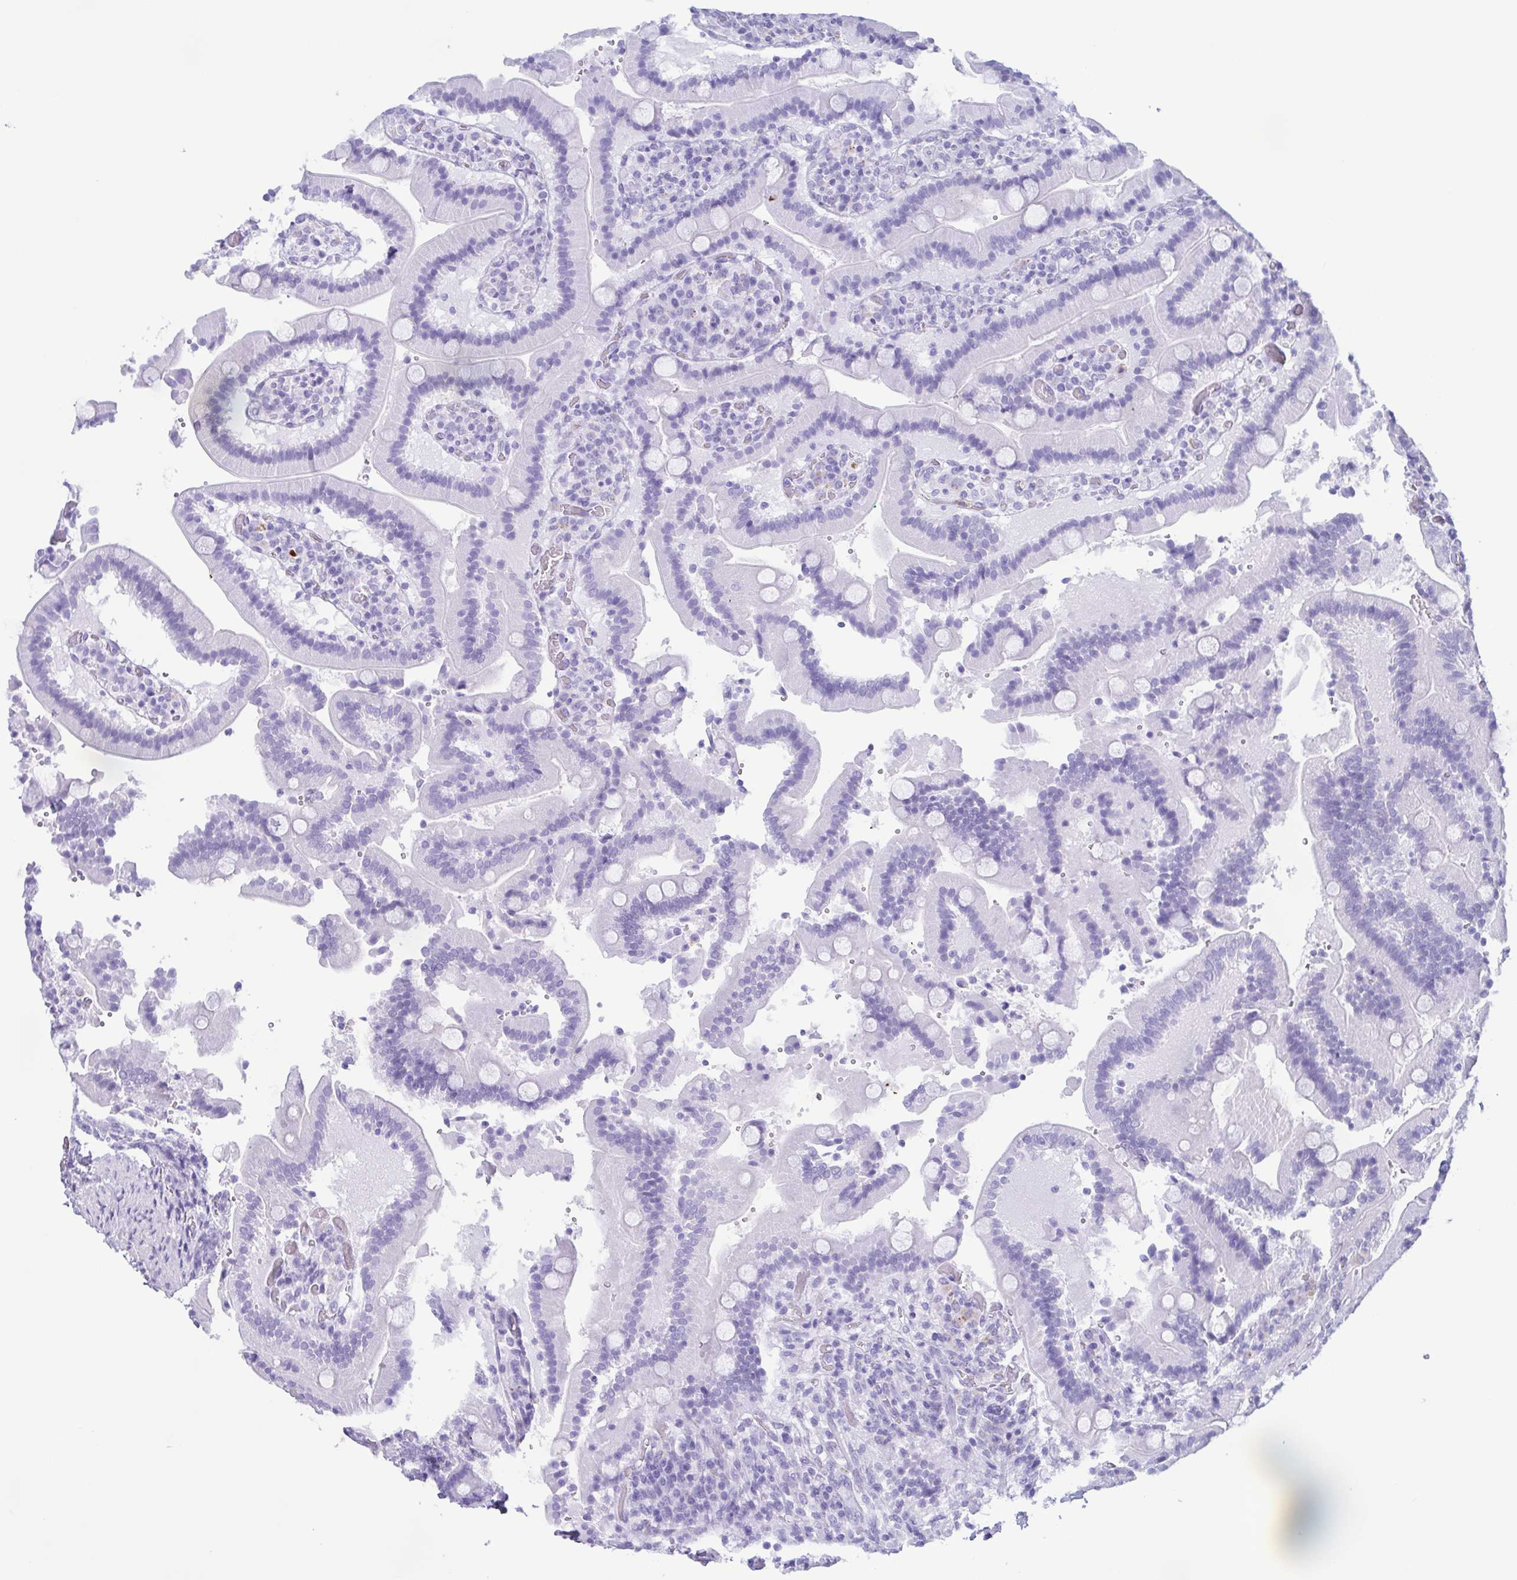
{"staining": {"intensity": "negative", "quantity": "none", "location": "none"}, "tissue": "duodenum", "cell_type": "Glandular cells", "image_type": "normal", "snomed": [{"axis": "morphology", "description": "Normal tissue, NOS"}, {"axis": "topography", "description": "Duodenum"}], "caption": "High magnification brightfield microscopy of benign duodenum stained with DAB (brown) and counterstained with hematoxylin (blue): glandular cells show no significant staining. (Stains: DAB immunohistochemistry with hematoxylin counter stain, Microscopy: brightfield microscopy at high magnification).", "gene": "LTF", "patient": {"sex": "female", "age": 62}}